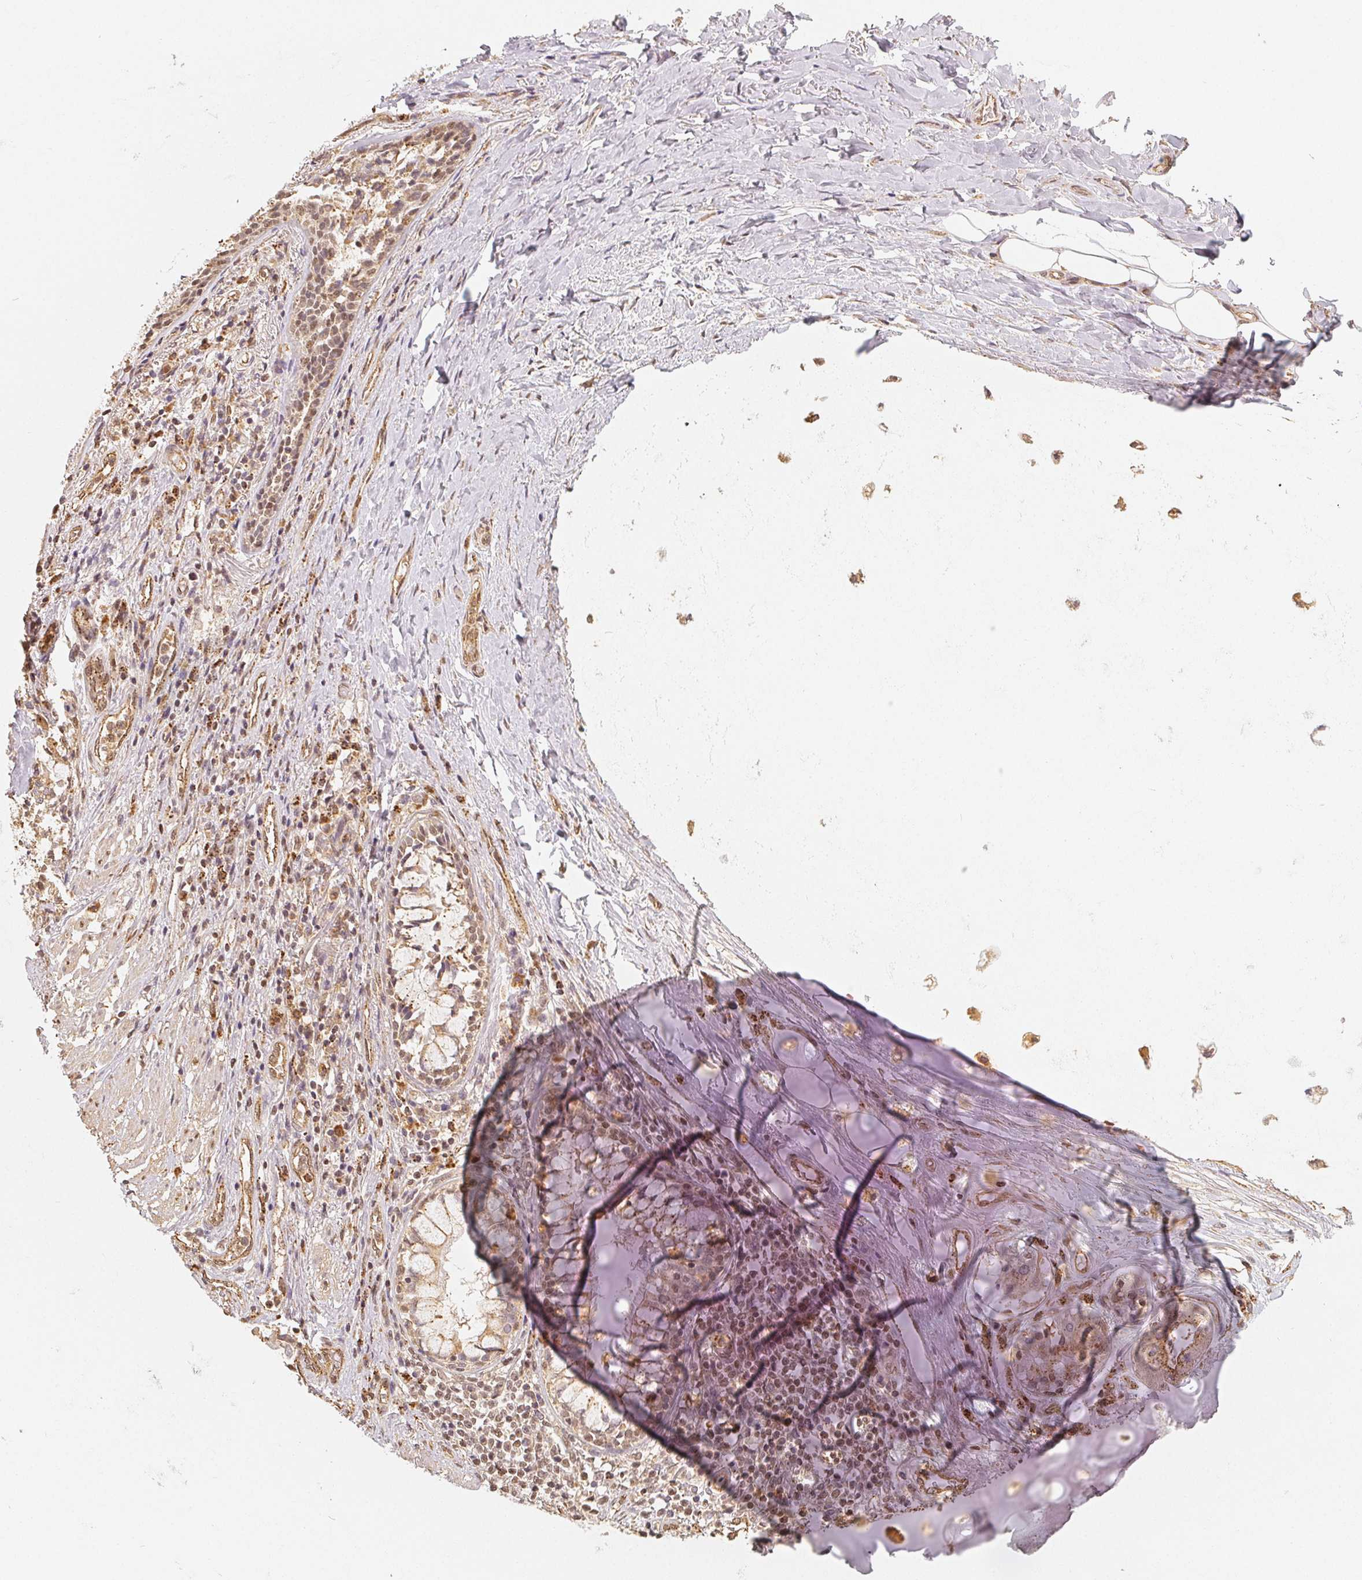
{"staining": {"intensity": "moderate", "quantity": "<25%", "location": "nuclear"}, "tissue": "adipose tissue", "cell_type": "Adipocytes", "image_type": "normal", "snomed": [{"axis": "morphology", "description": "Normal tissue, NOS"}, {"axis": "topography", "description": "Cartilage tissue"}, {"axis": "topography", "description": "Bronchus"}], "caption": "Brown immunohistochemical staining in benign adipose tissue demonstrates moderate nuclear expression in about <25% of adipocytes.", "gene": "GUSB", "patient": {"sex": "male", "age": 64}}